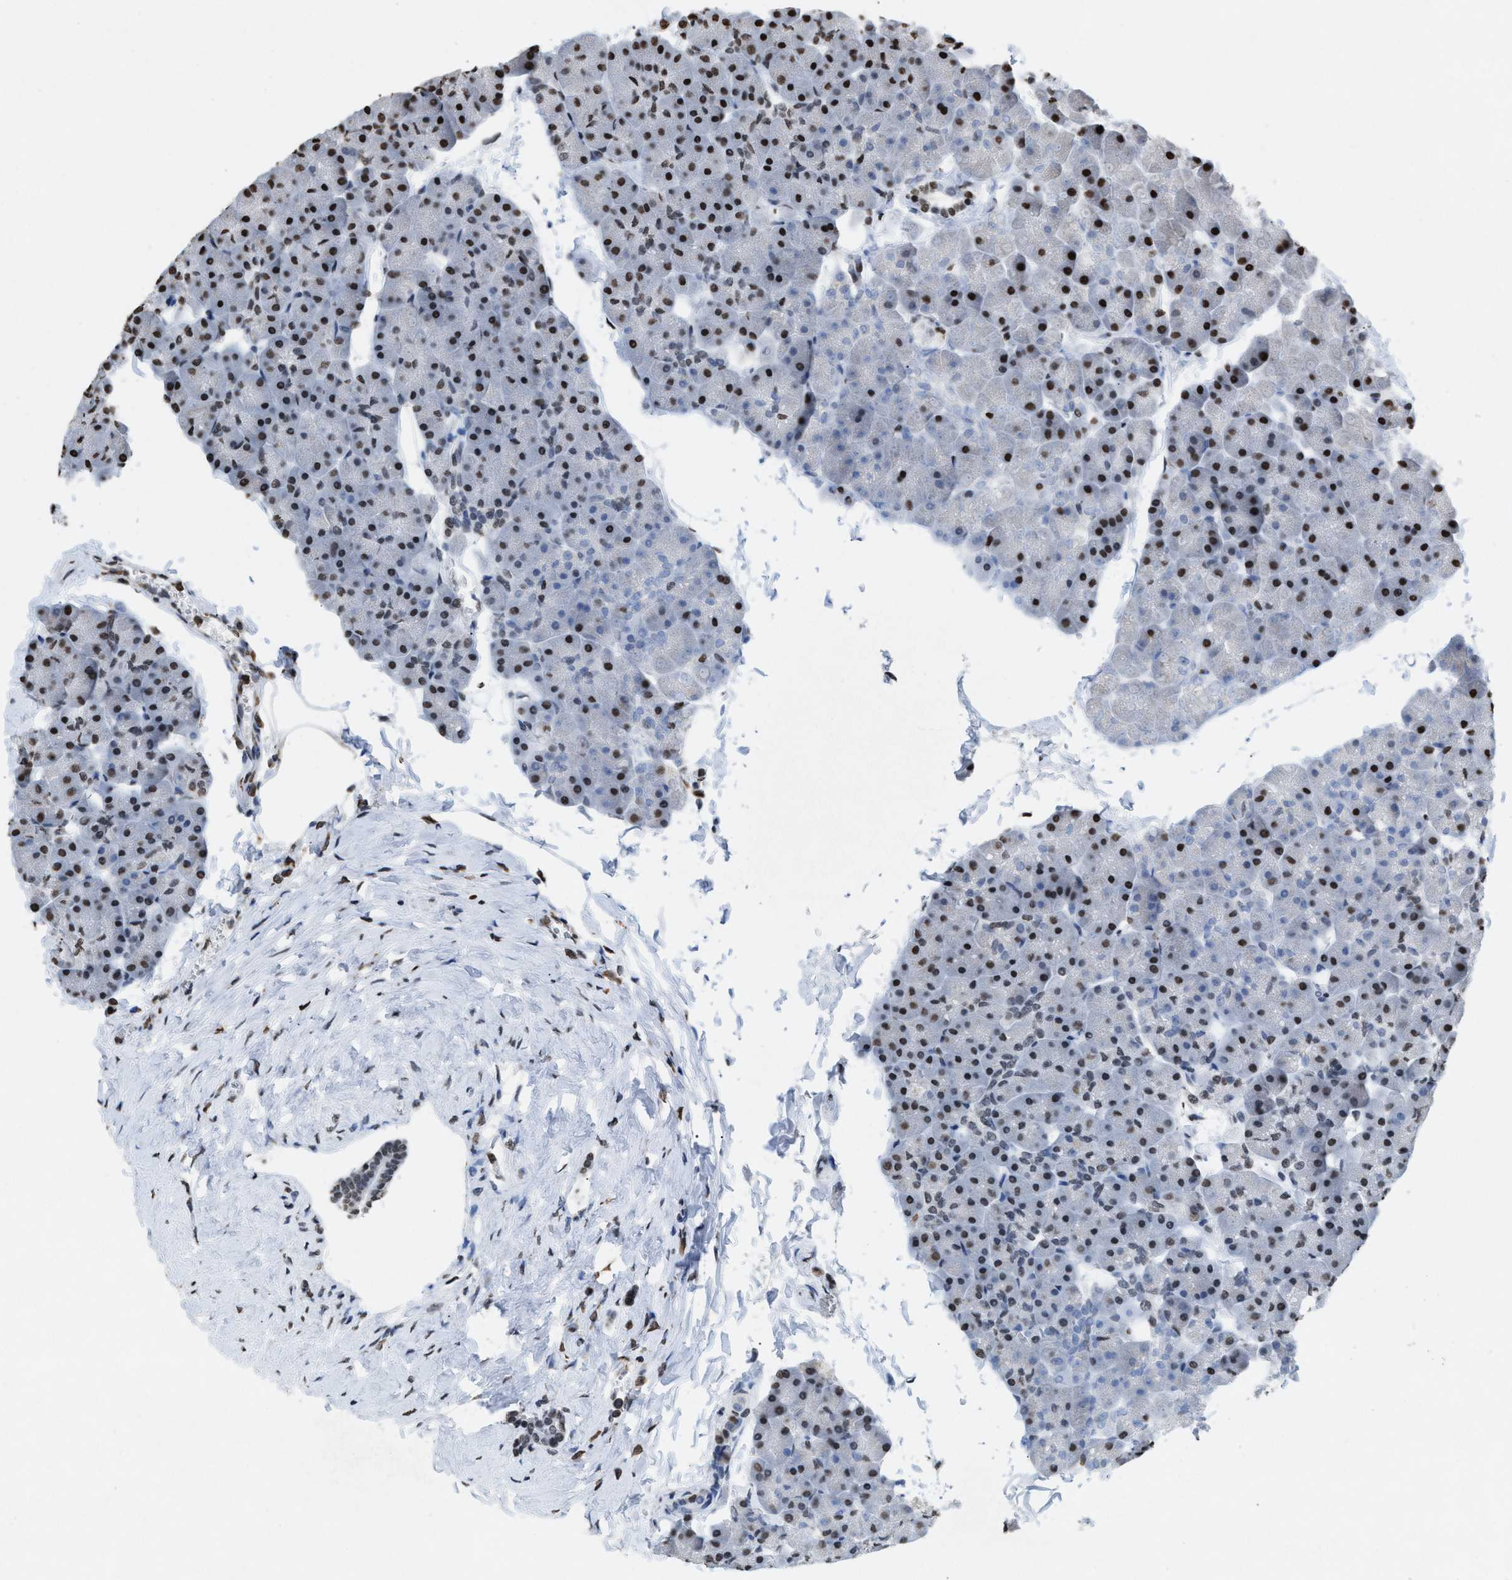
{"staining": {"intensity": "strong", "quantity": "<25%", "location": "nuclear"}, "tissue": "pancreas", "cell_type": "Exocrine glandular cells", "image_type": "normal", "snomed": [{"axis": "morphology", "description": "Normal tissue, NOS"}, {"axis": "topography", "description": "Pancreas"}], "caption": "A medium amount of strong nuclear positivity is identified in about <25% of exocrine glandular cells in normal pancreas. The staining was performed using DAB, with brown indicating positive protein expression. Nuclei are stained blue with hematoxylin.", "gene": "NUP88", "patient": {"sex": "male", "age": 35}}